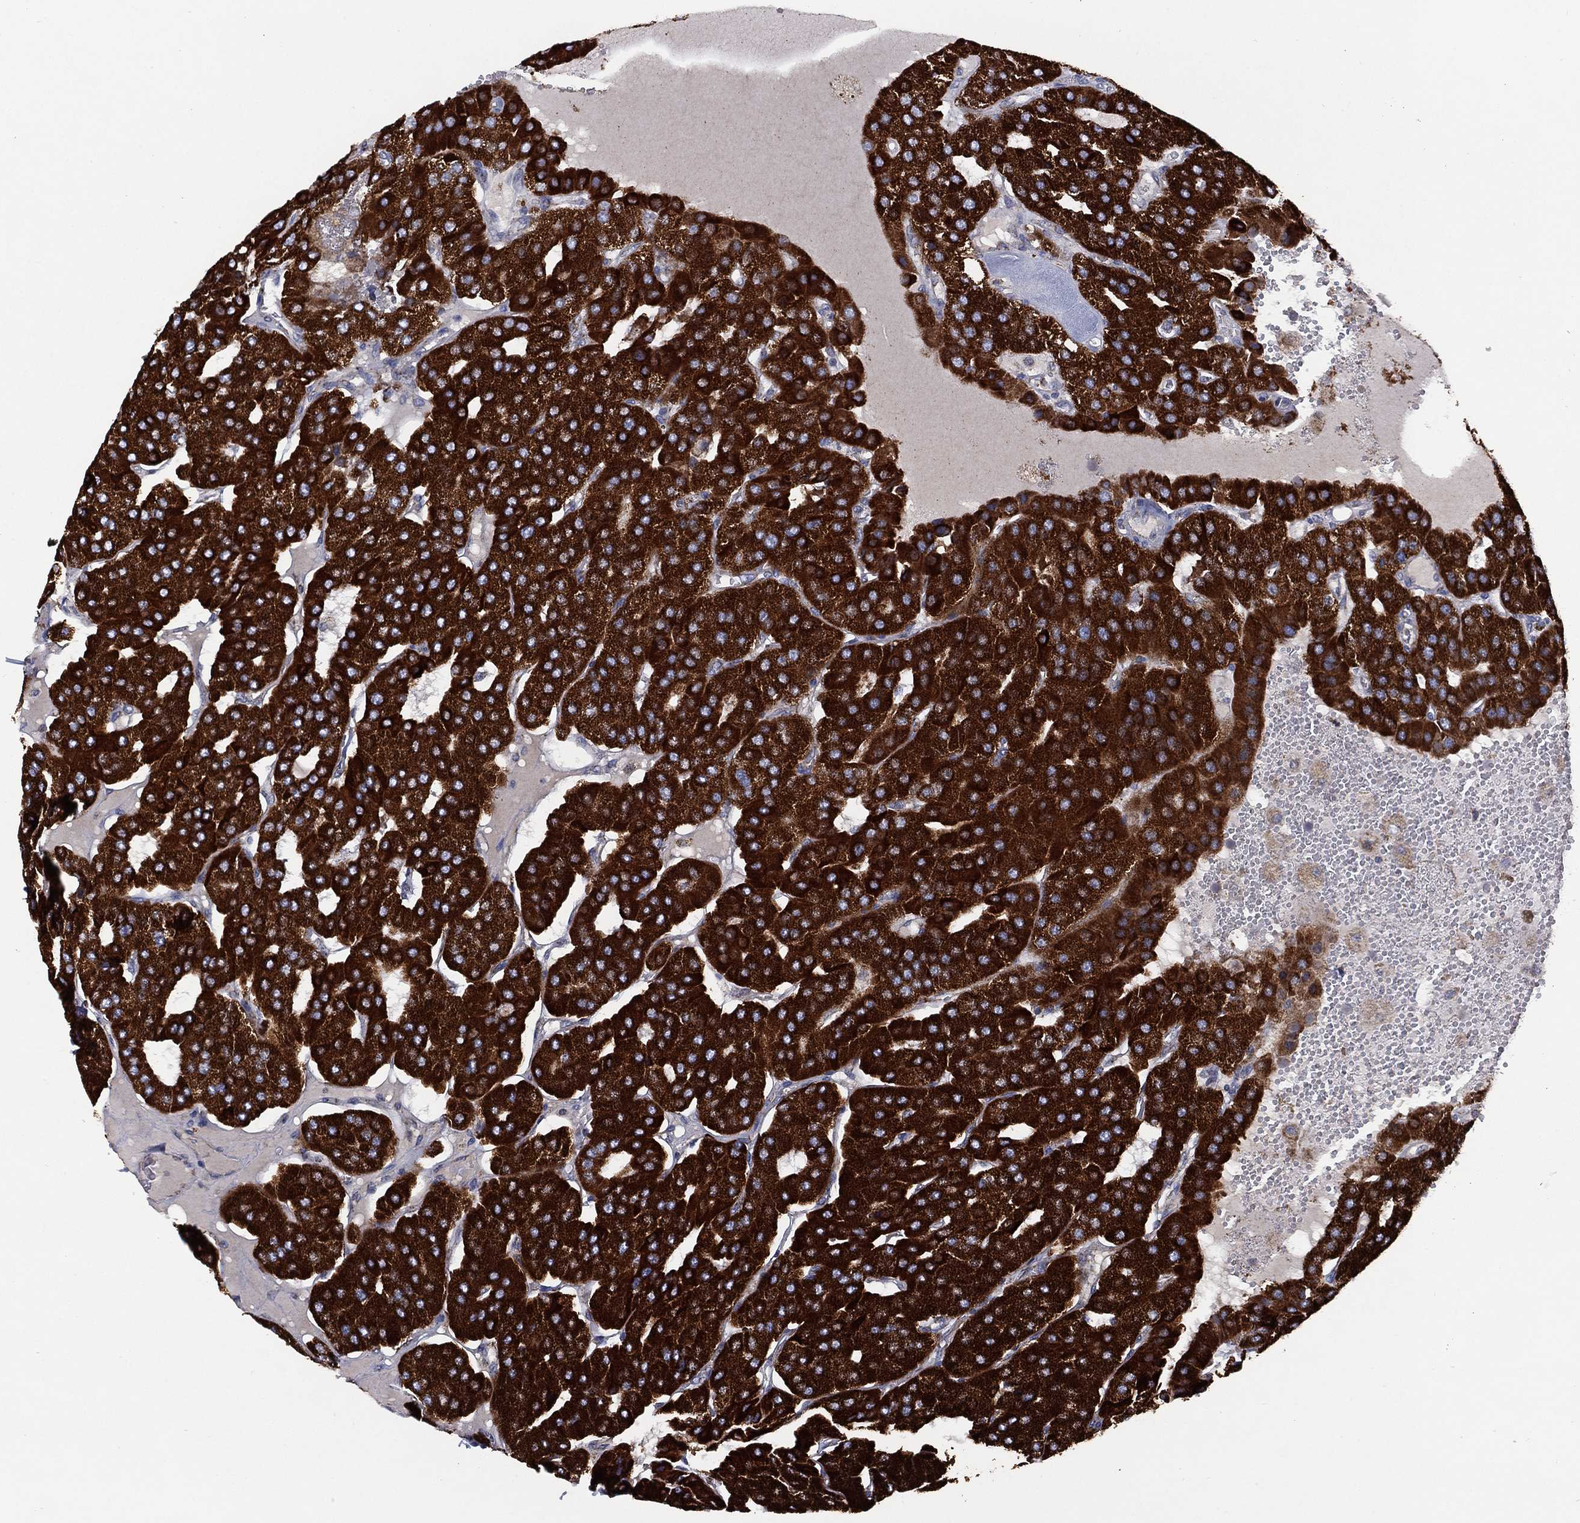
{"staining": {"intensity": "strong", "quantity": ">75%", "location": "cytoplasmic/membranous"}, "tissue": "parathyroid gland", "cell_type": "Glandular cells", "image_type": "normal", "snomed": [{"axis": "morphology", "description": "Normal tissue, NOS"}, {"axis": "morphology", "description": "Adenoma, NOS"}, {"axis": "topography", "description": "Parathyroid gland"}], "caption": "Strong cytoplasmic/membranous staining is identified in approximately >75% of glandular cells in unremarkable parathyroid gland.", "gene": "PPP2R5A", "patient": {"sex": "female", "age": 86}}